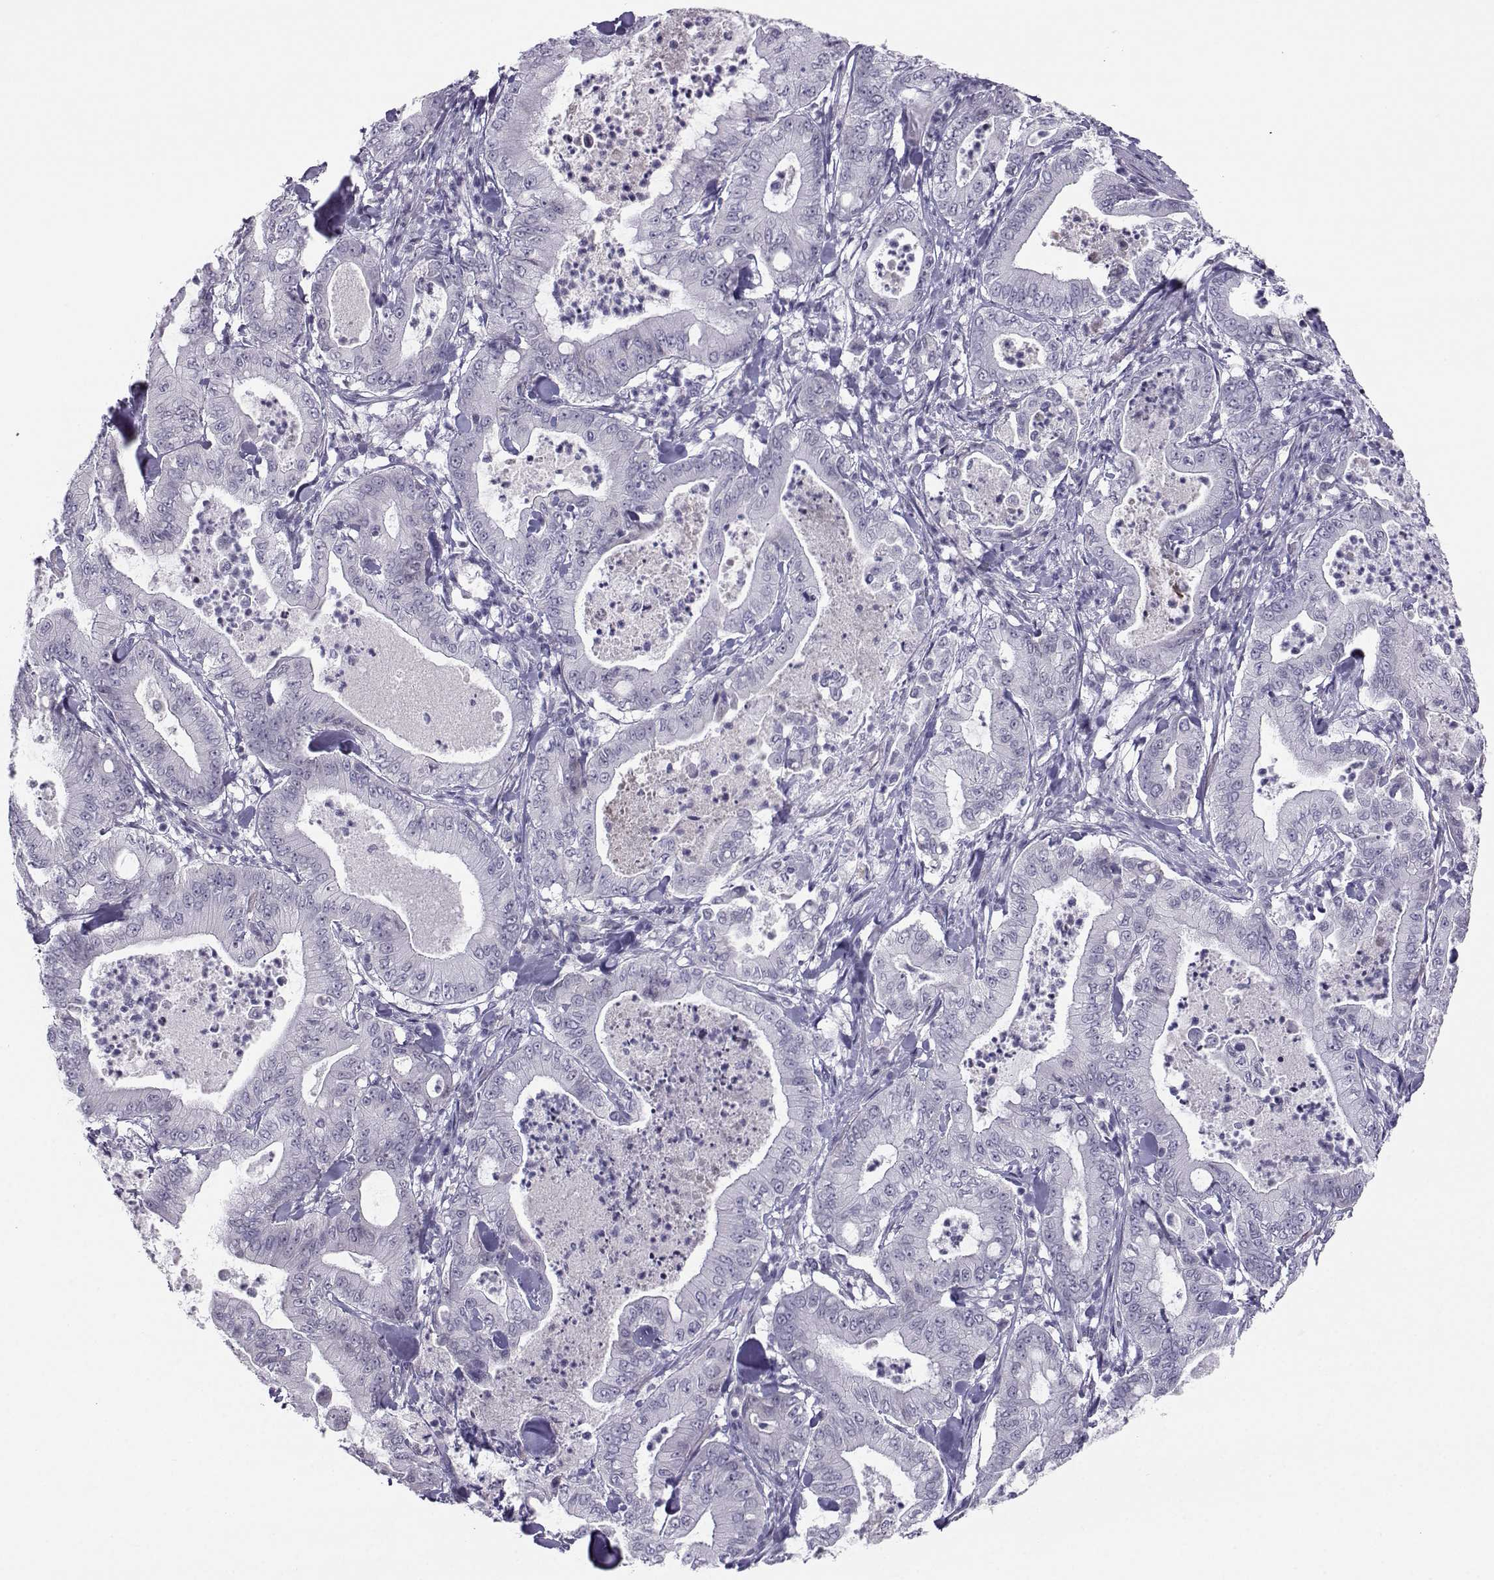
{"staining": {"intensity": "negative", "quantity": "none", "location": "none"}, "tissue": "pancreatic cancer", "cell_type": "Tumor cells", "image_type": "cancer", "snomed": [{"axis": "morphology", "description": "Adenocarcinoma, NOS"}, {"axis": "topography", "description": "Pancreas"}], "caption": "Human pancreatic cancer (adenocarcinoma) stained for a protein using immunohistochemistry (IHC) displays no staining in tumor cells.", "gene": "LHX1", "patient": {"sex": "male", "age": 71}}